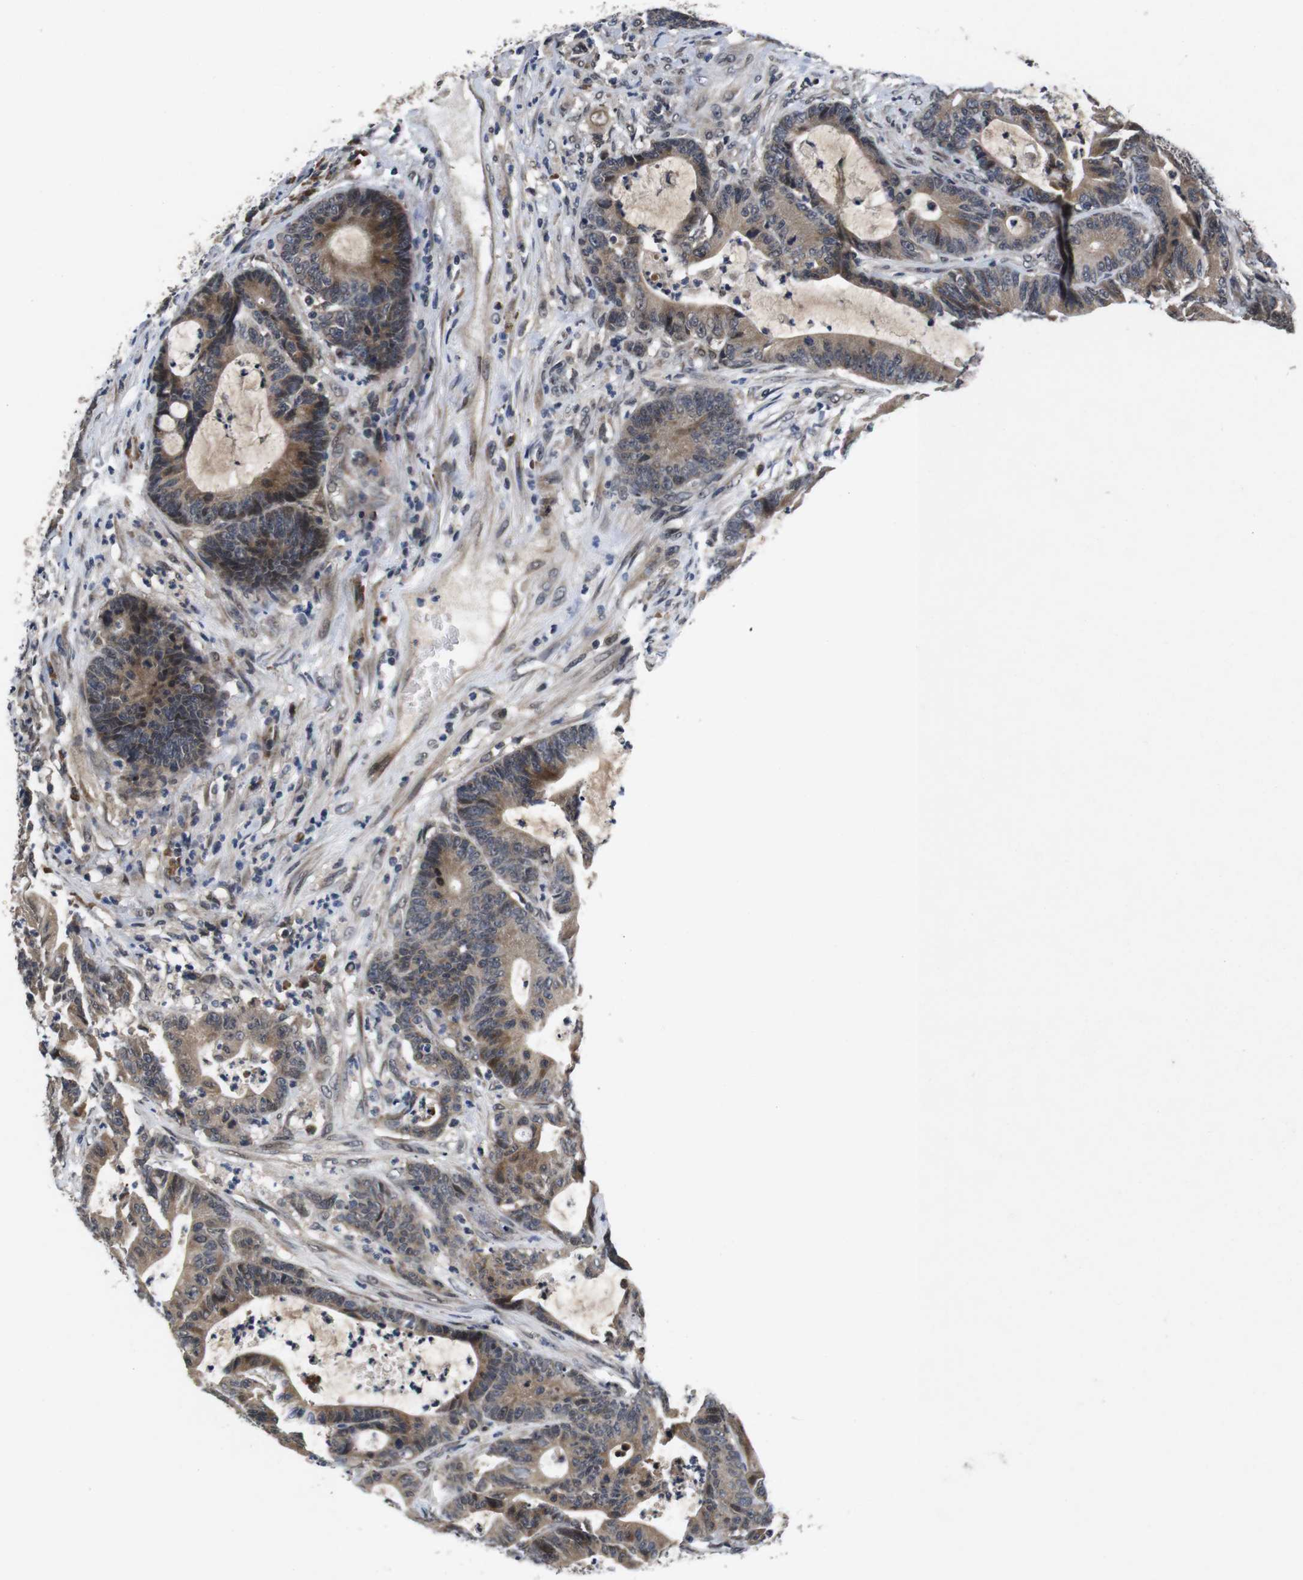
{"staining": {"intensity": "moderate", "quantity": ">75%", "location": "cytoplasmic/membranous"}, "tissue": "colorectal cancer", "cell_type": "Tumor cells", "image_type": "cancer", "snomed": [{"axis": "morphology", "description": "Adenocarcinoma, NOS"}, {"axis": "topography", "description": "Colon"}], "caption": "Immunohistochemical staining of human adenocarcinoma (colorectal) exhibits medium levels of moderate cytoplasmic/membranous protein expression in about >75% of tumor cells.", "gene": "ZBTB46", "patient": {"sex": "female", "age": 84}}